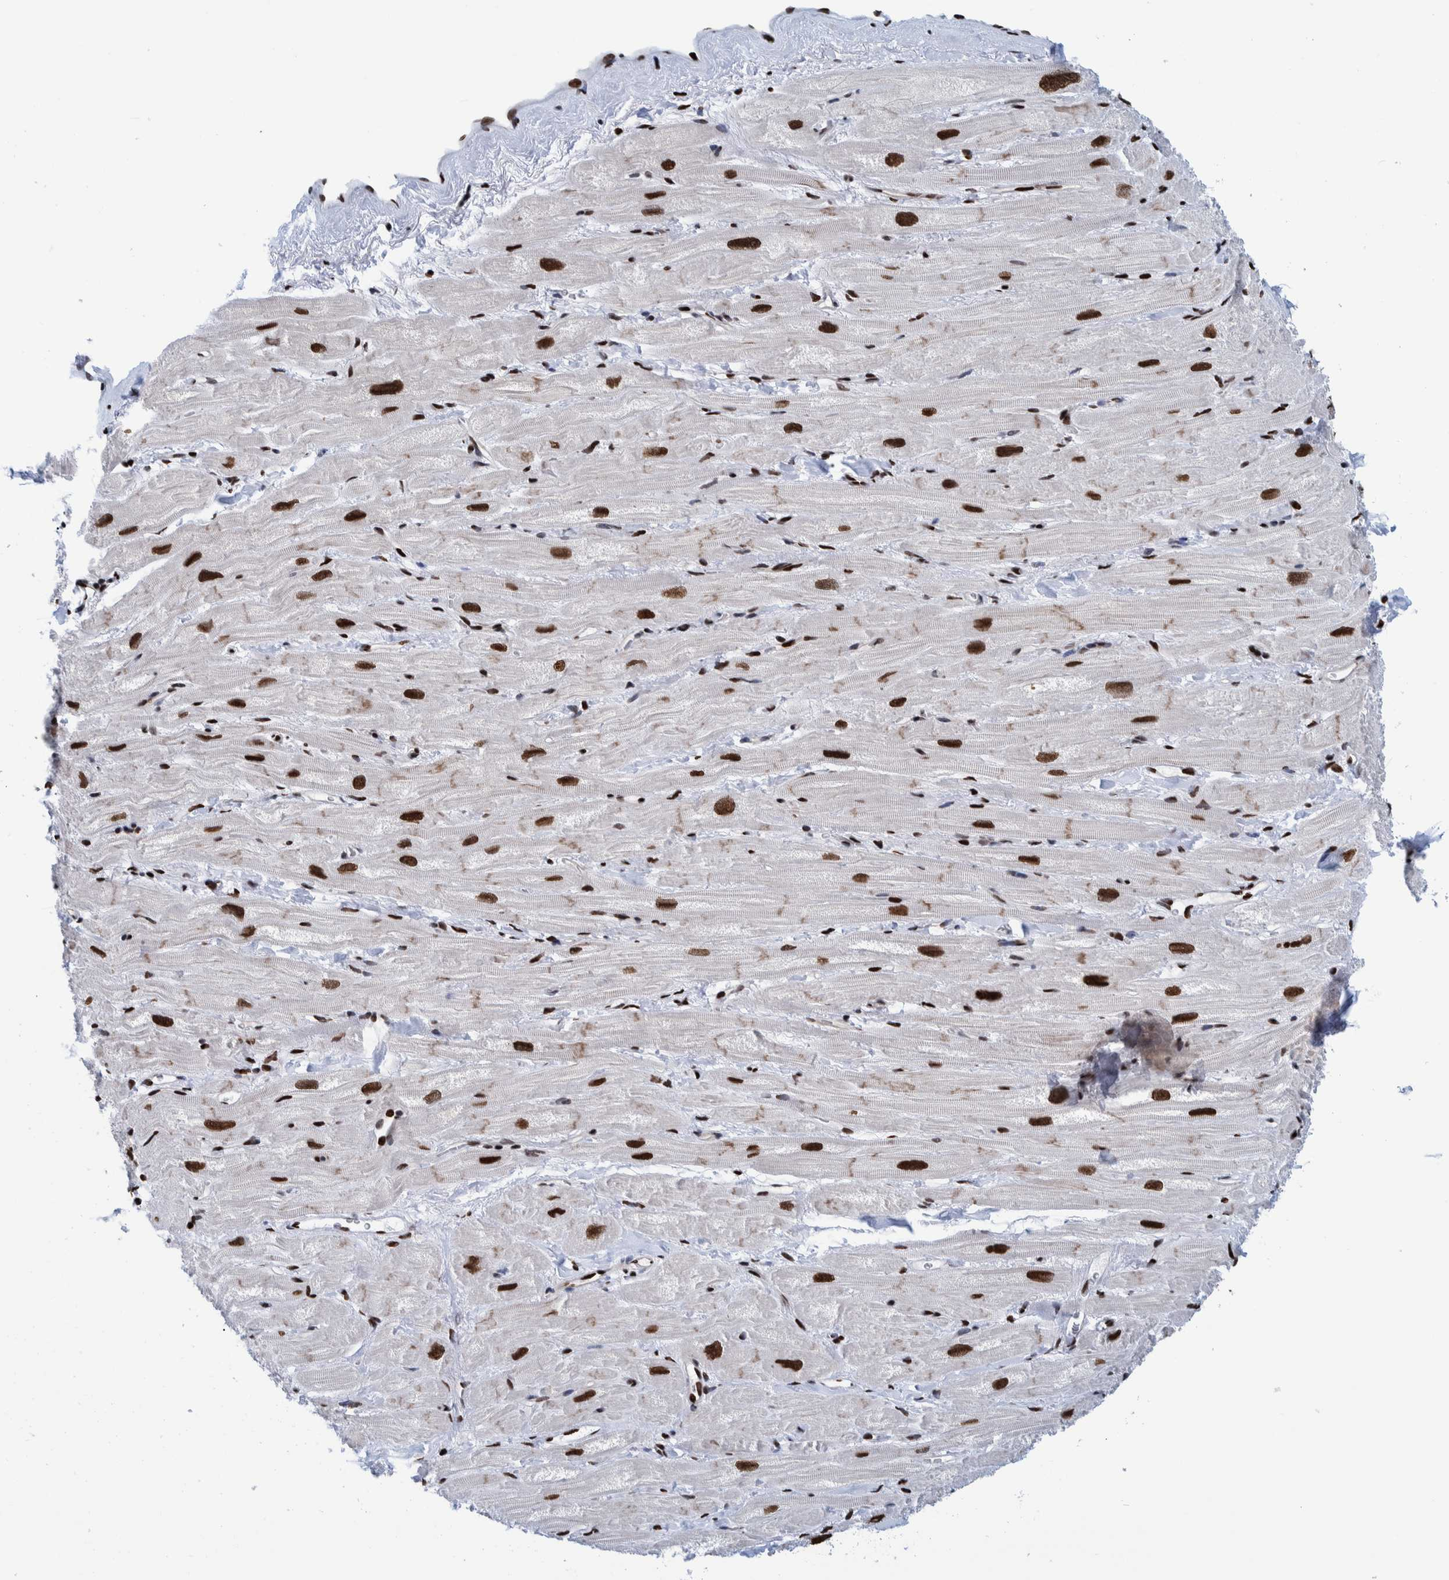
{"staining": {"intensity": "strong", "quantity": "25%-75%", "location": "nuclear"}, "tissue": "heart muscle", "cell_type": "Cardiomyocytes", "image_type": "normal", "snomed": [{"axis": "morphology", "description": "Normal tissue, NOS"}, {"axis": "topography", "description": "Heart"}], "caption": "Heart muscle stained with DAB (3,3'-diaminobenzidine) immunohistochemistry (IHC) shows high levels of strong nuclear expression in about 25%-75% of cardiomyocytes.", "gene": "HEATR9", "patient": {"sex": "male", "age": 49}}